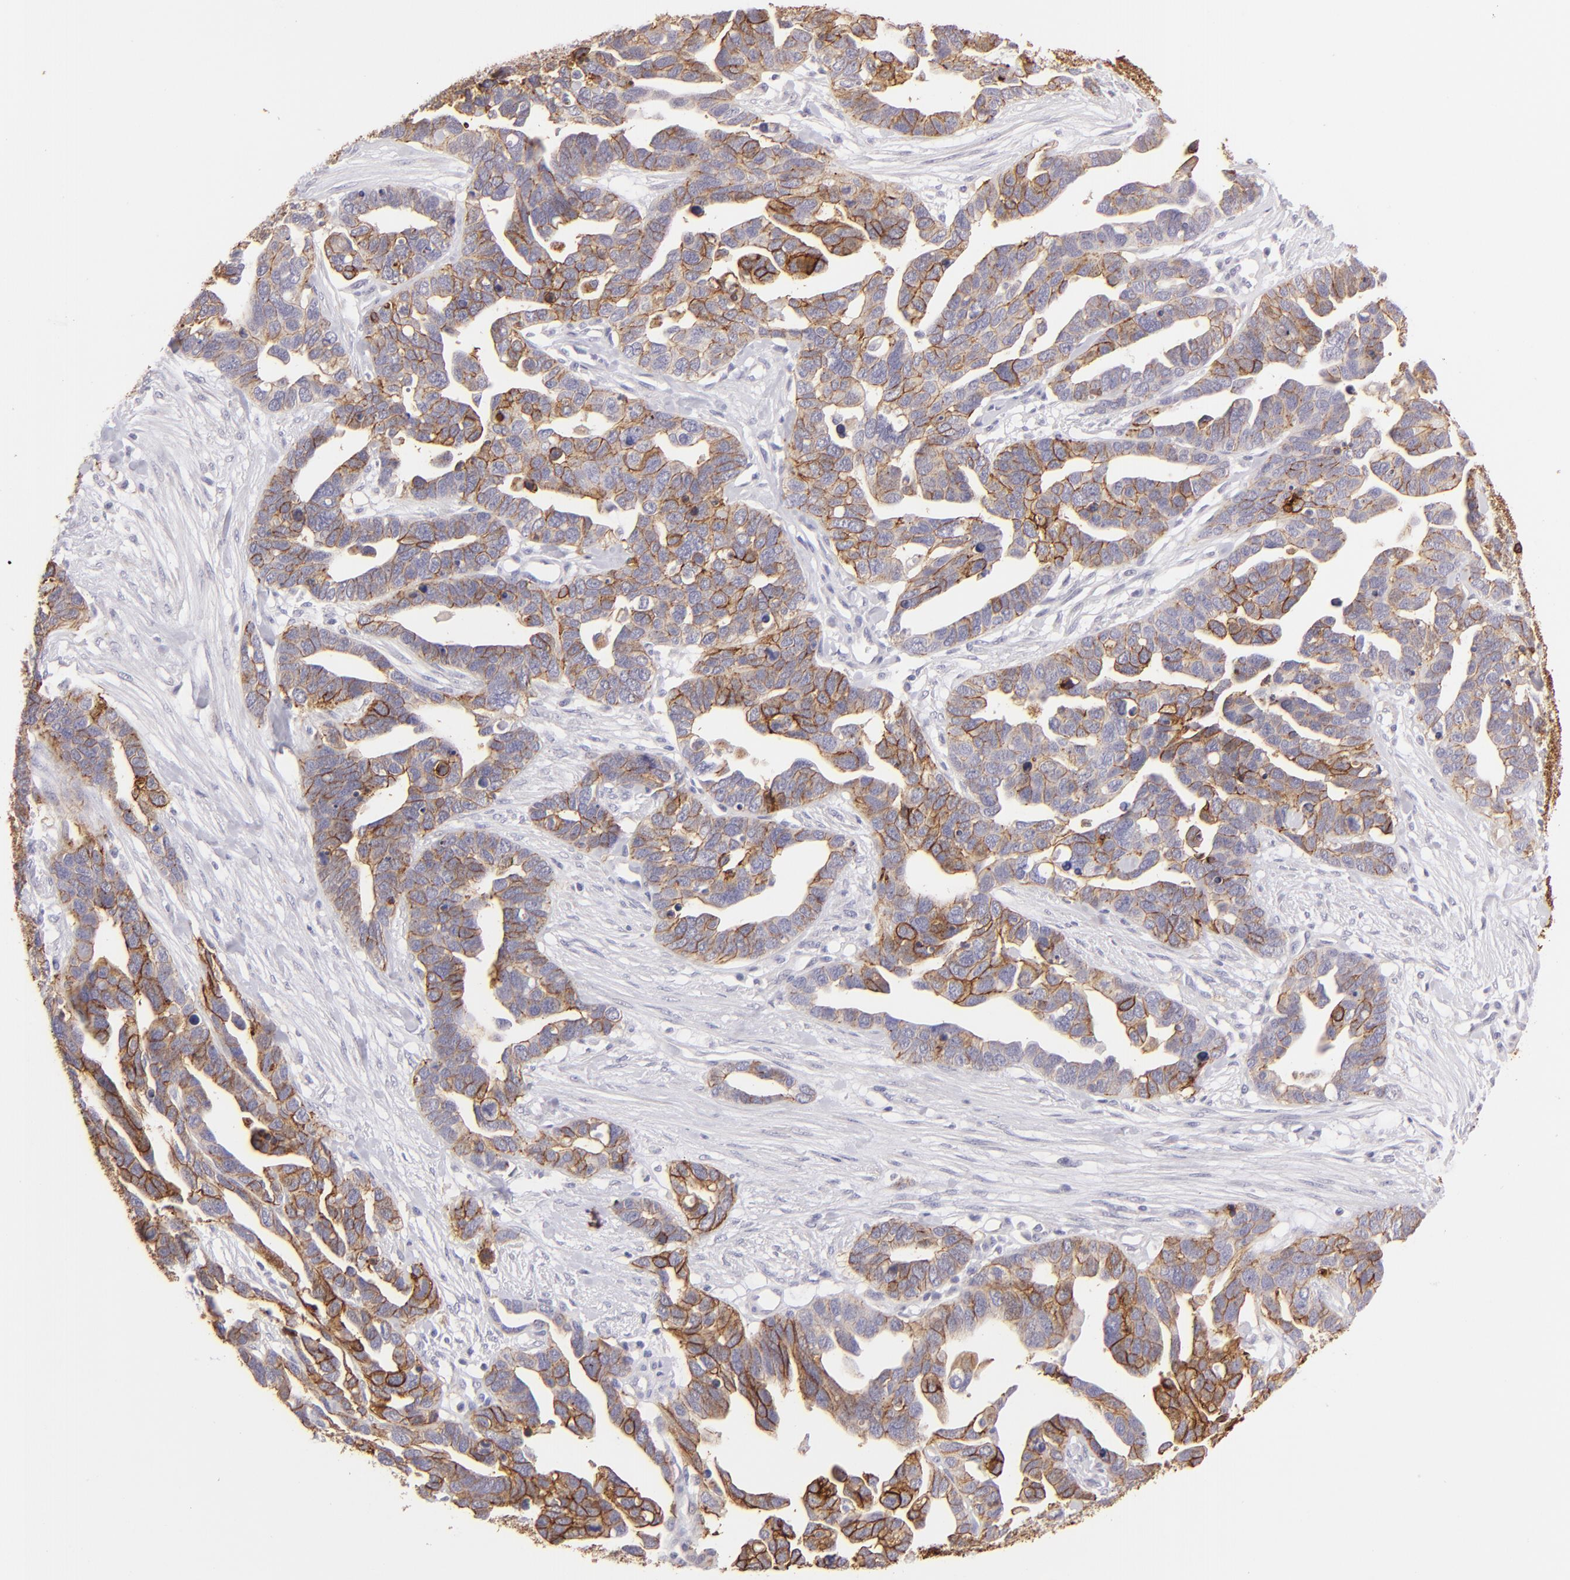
{"staining": {"intensity": "moderate", "quantity": ">75%", "location": "cytoplasmic/membranous"}, "tissue": "ovarian cancer", "cell_type": "Tumor cells", "image_type": "cancer", "snomed": [{"axis": "morphology", "description": "Cystadenocarcinoma, serous, NOS"}, {"axis": "topography", "description": "Ovary"}], "caption": "Protein analysis of ovarian serous cystadenocarcinoma tissue shows moderate cytoplasmic/membranous staining in about >75% of tumor cells.", "gene": "CLDN4", "patient": {"sex": "female", "age": 54}}